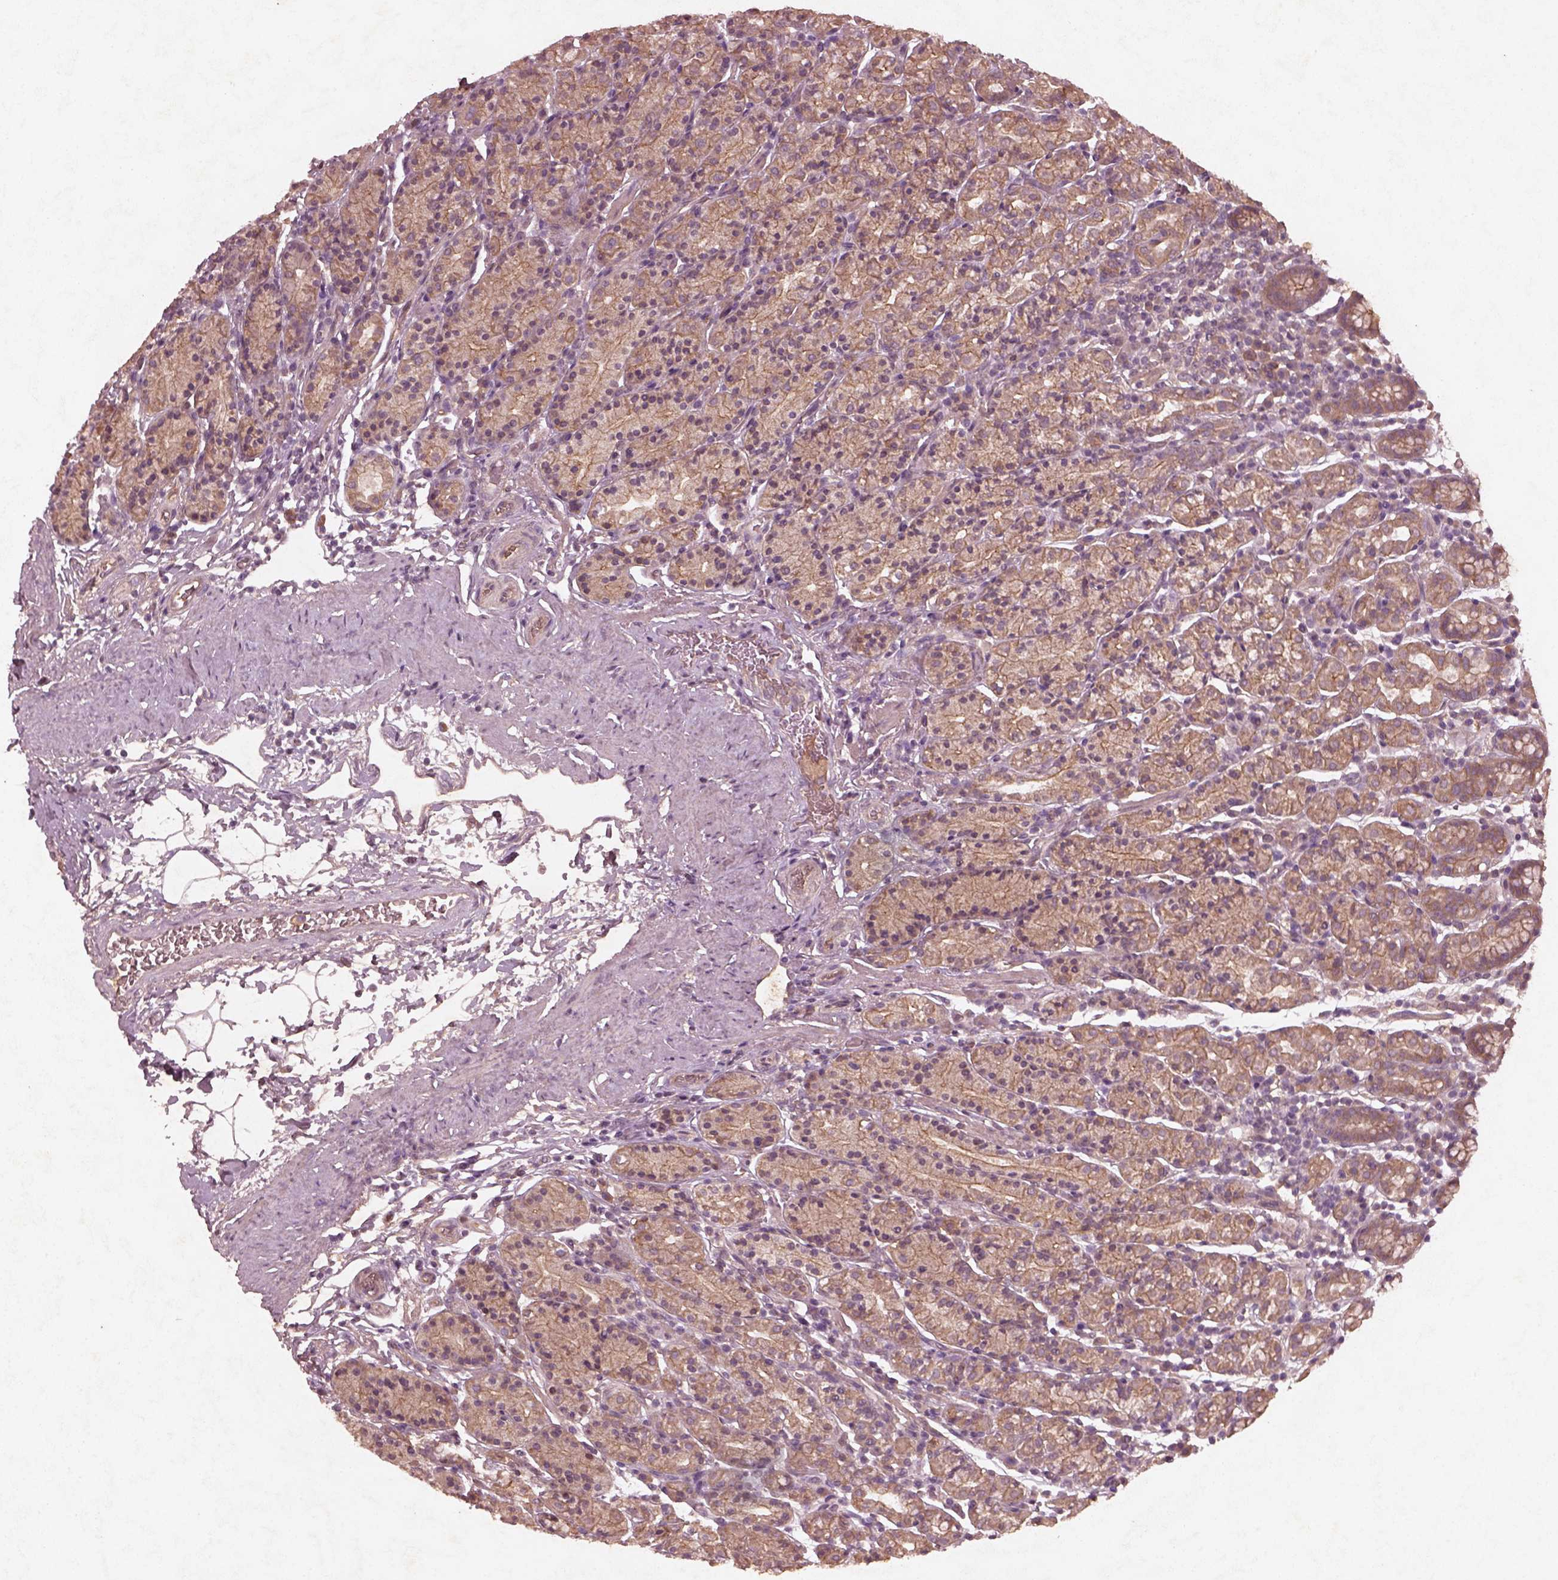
{"staining": {"intensity": "moderate", "quantity": ">75%", "location": "cytoplasmic/membranous"}, "tissue": "stomach", "cell_type": "Glandular cells", "image_type": "normal", "snomed": [{"axis": "morphology", "description": "Normal tissue, NOS"}, {"axis": "topography", "description": "Stomach, upper"}, {"axis": "topography", "description": "Stomach"}], "caption": "DAB (3,3'-diaminobenzidine) immunohistochemical staining of unremarkable human stomach reveals moderate cytoplasmic/membranous protein positivity in approximately >75% of glandular cells. Nuclei are stained in blue.", "gene": "FAM234A", "patient": {"sex": "male", "age": 62}}